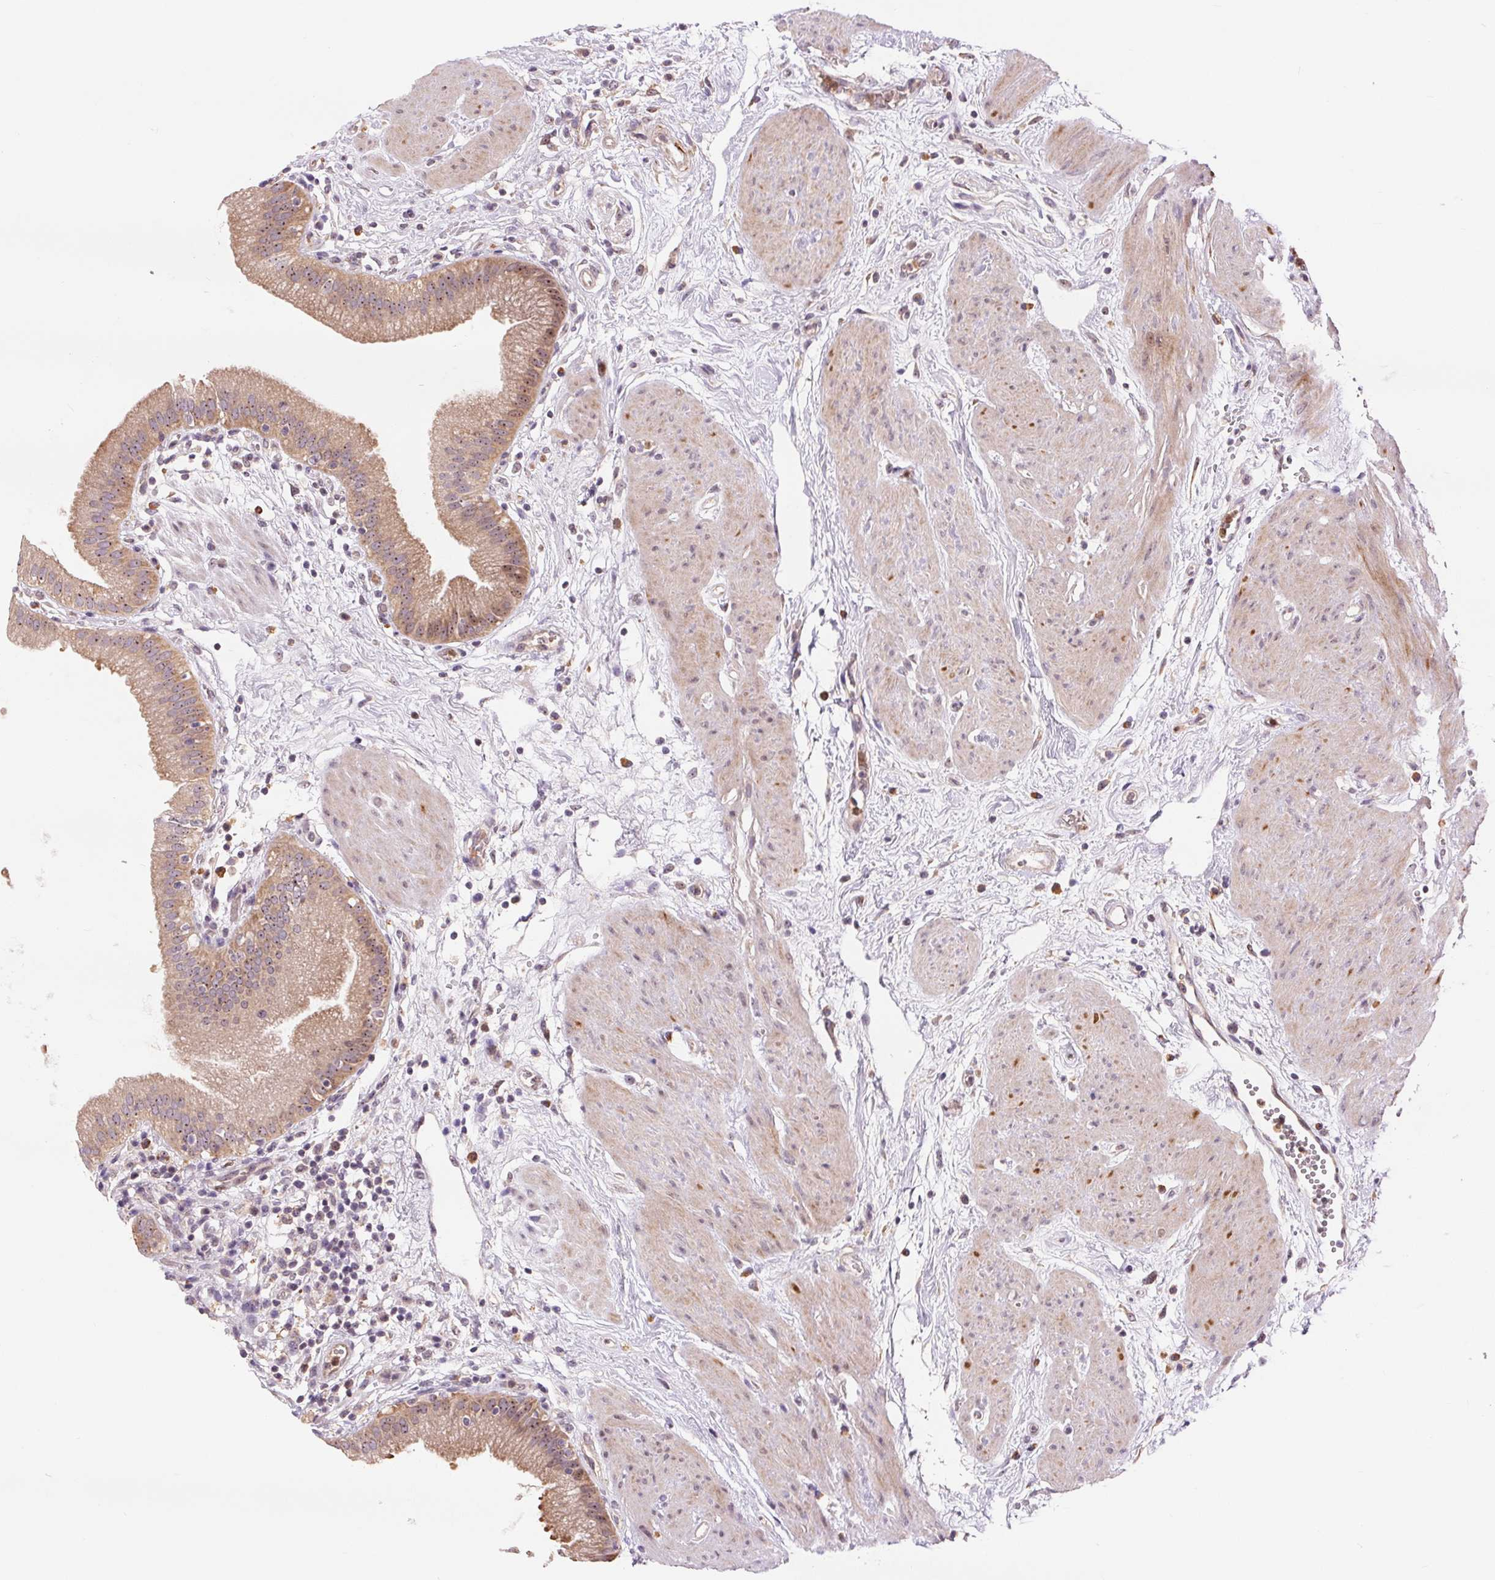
{"staining": {"intensity": "weak", "quantity": ">75%", "location": "cytoplasmic/membranous"}, "tissue": "gallbladder", "cell_type": "Glandular cells", "image_type": "normal", "snomed": [{"axis": "morphology", "description": "Normal tissue, NOS"}, {"axis": "topography", "description": "Gallbladder"}], "caption": "A low amount of weak cytoplasmic/membranous positivity is present in about >75% of glandular cells in normal gallbladder.", "gene": "RANBP3L", "patient": {"sex": "female", "age": 65}}